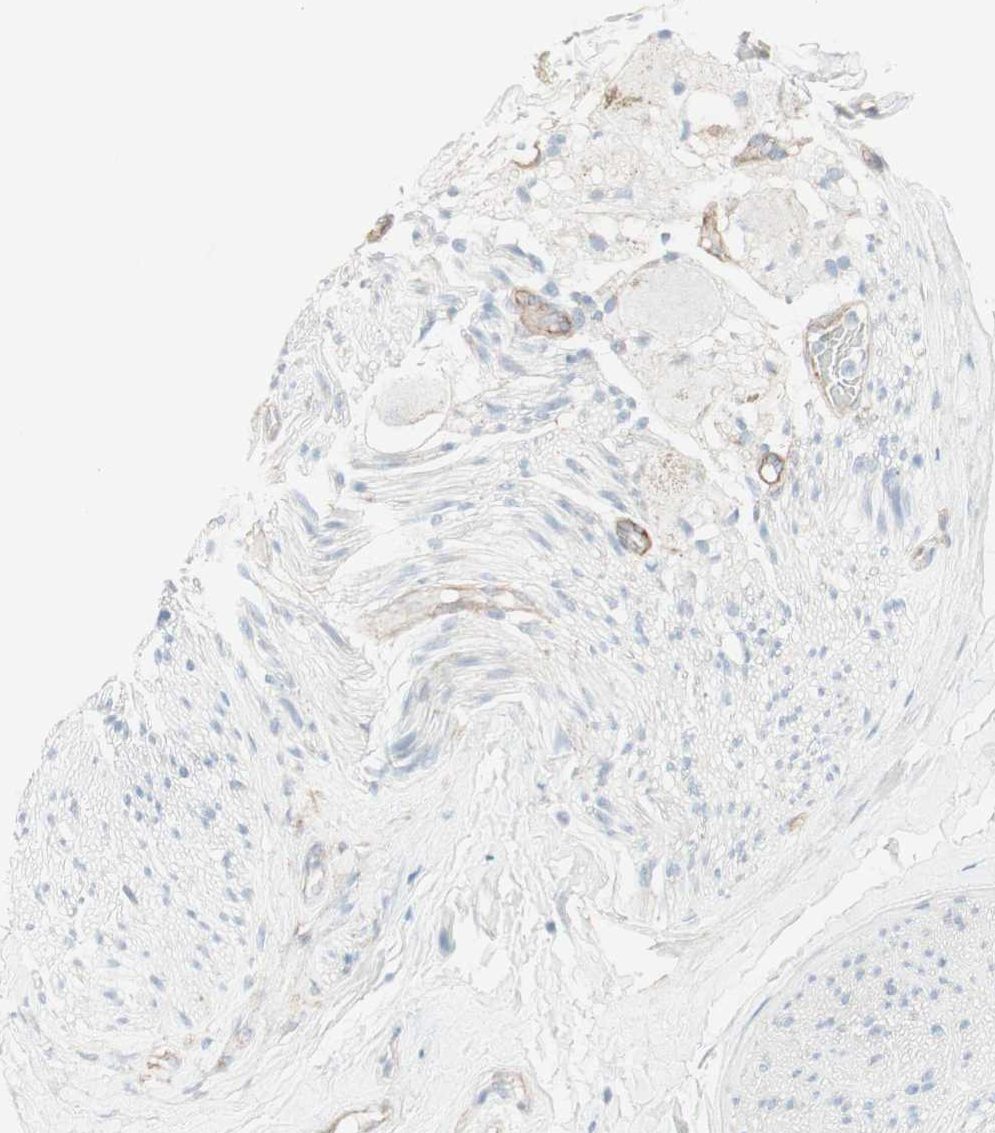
{"staining": {"intensity": "negative", "quantity": "none", "location": "none"}, "tissue": "adipose tissue", "cell_type": "Adipocytes", "image_type": "normal", "snomed": [{"axis": "morphology", "description": "Normal tissue, NOS"}, {"axis": "topography", "description": "Peripheral nerve tissue"}], "caption": "This is a photomicrograph of IHC staining of normal adipose tissue, which shows no expression in adipocytes. Nuclei are stained in blue.", "gene": "MYO6", "patient": {"sex": "male", "age": 70}}